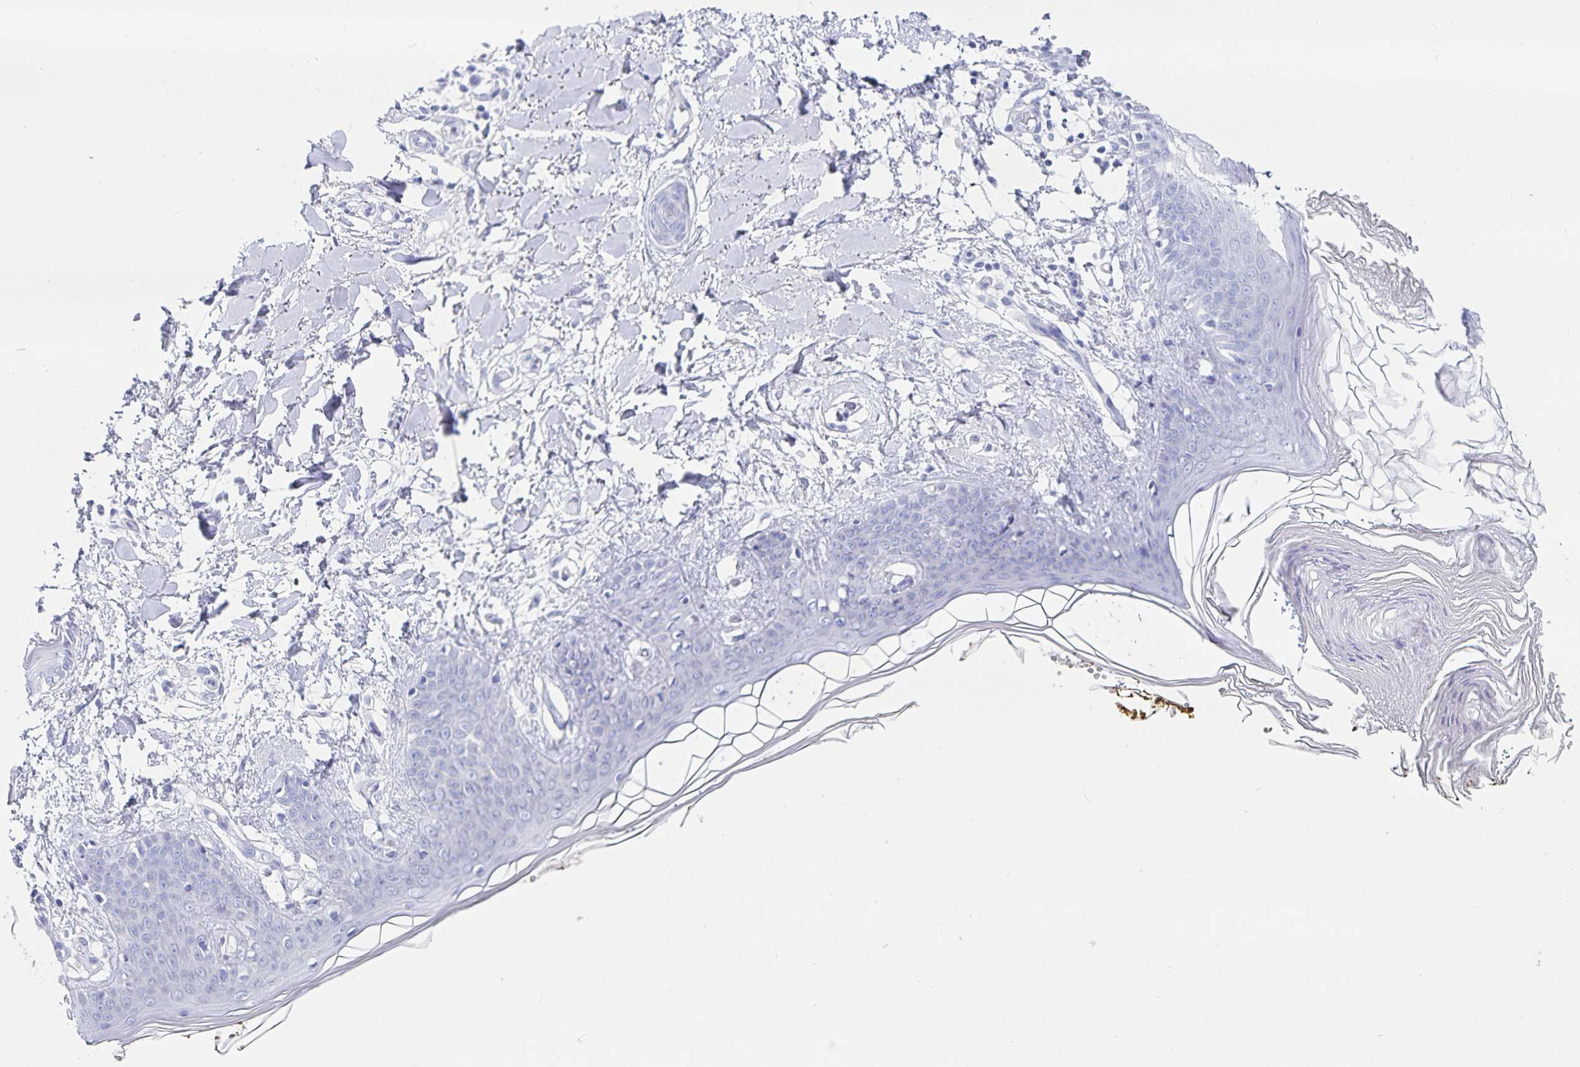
{"staining": {"intensity": "negative", "quantity": "none", "location": "none"}, "tissue": "skin", "cell_type": "Fibroblasts", "image_type": "normal", "snomed": [{"axis": "morphology", "description": "Normal tissue, NOS"}, {"axis": "topography", "description": "Skin"}], "caption": "Protein analysis of benign skin displays no significant staining in fibroblasts.", "gene": "C19orf73", "patient": {"sex": "female", "age": 34}}